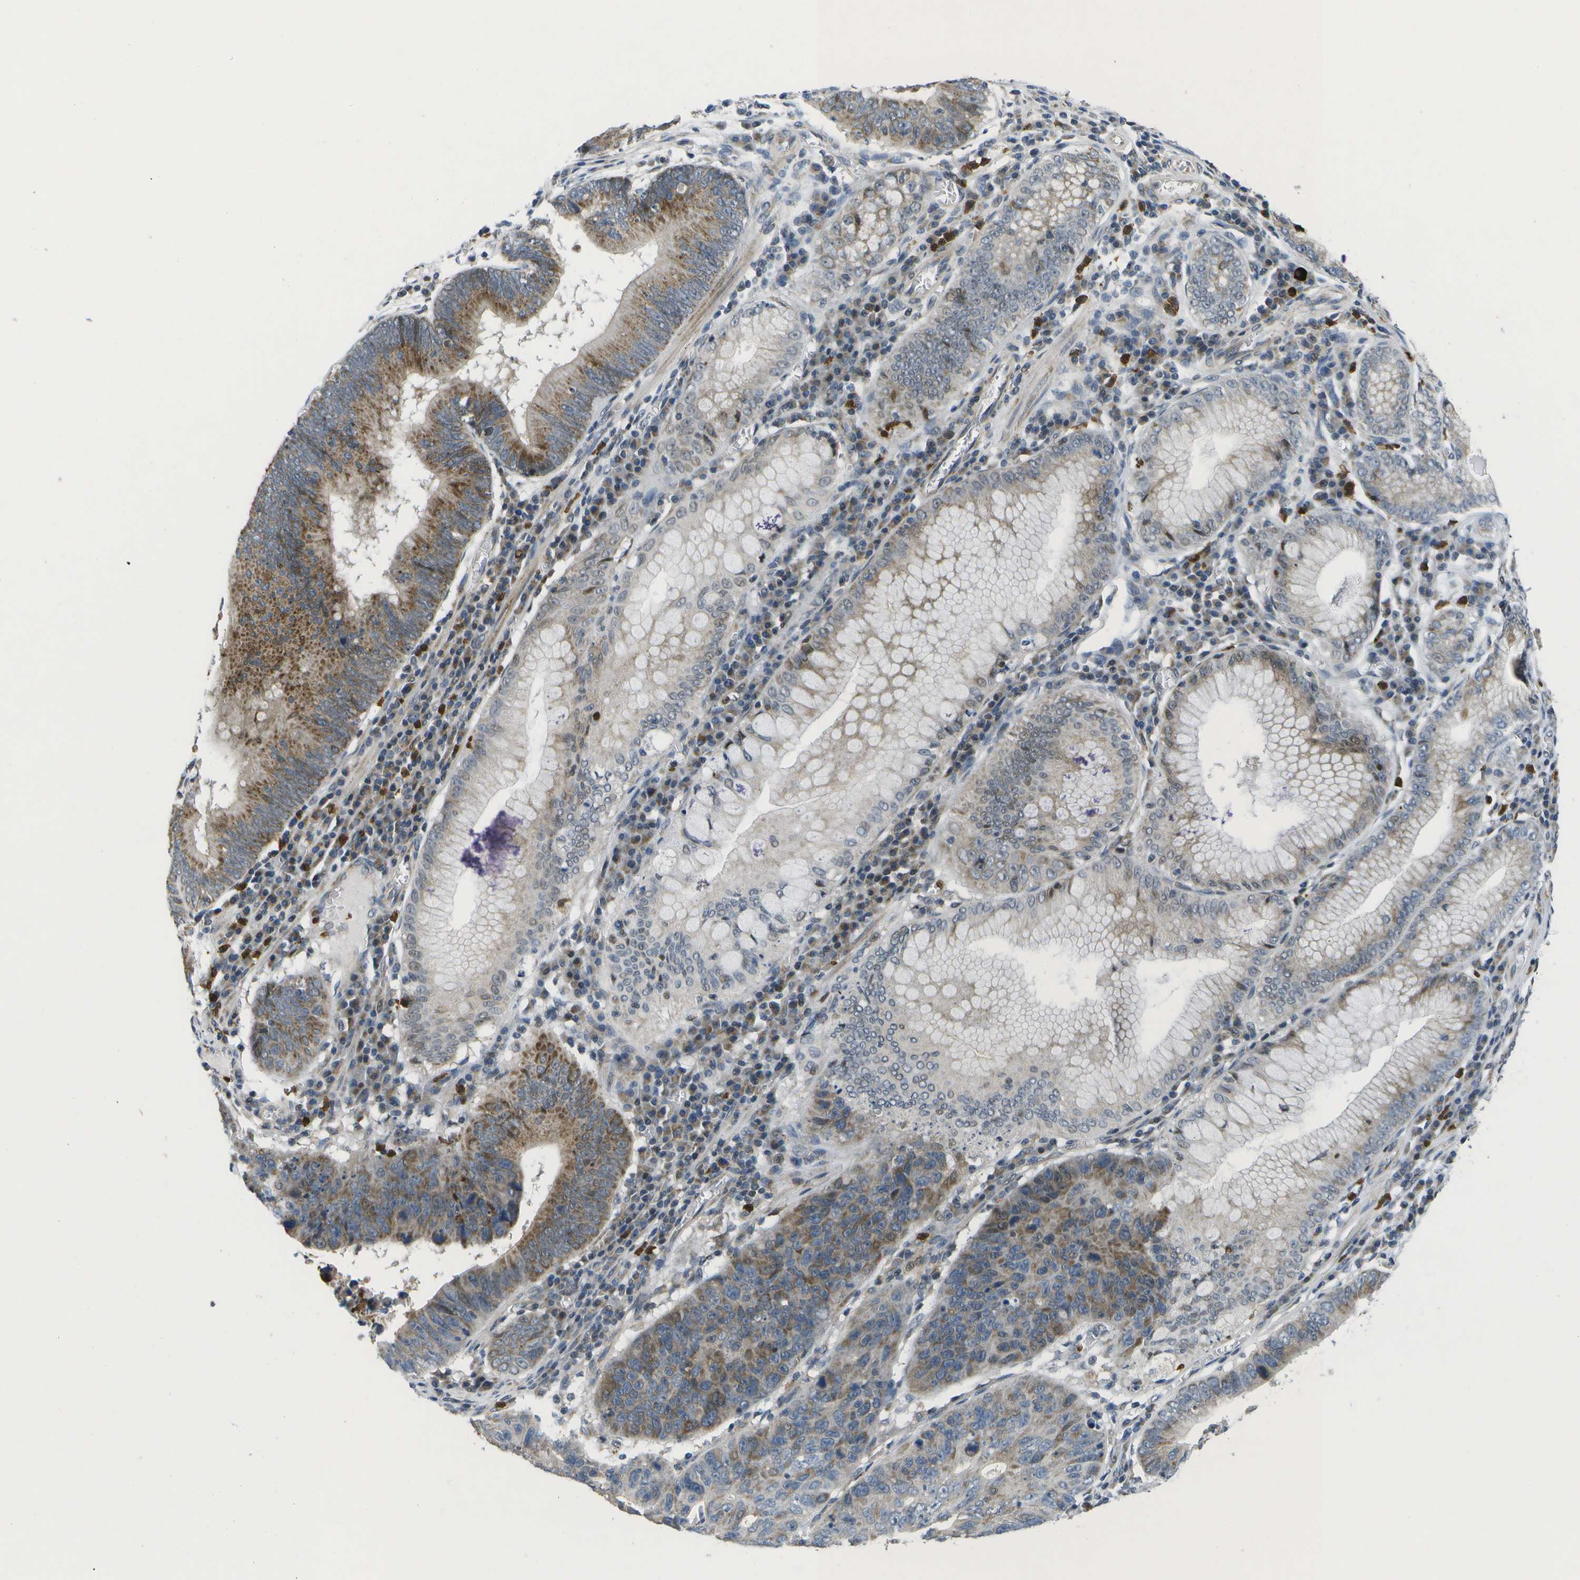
{"staining": {"intensity": "moderate", "quantity": "25%-75%", "location": "cytoplasmic/membranous"}, "tissue": "stomach cancer", "cell_type": "Tumor cells", "image_type": "cancer", "snomed": [{"axis": "morphology", "description": "Adenocarcinoma, NOS"}, {"axis": "topography", "description": "Stomach"}], "caption": "Immunohistochemistry of human stomach cancer (adenocarcinoma) demonstrates medium levels of moderate cytoplasmic/membranous positivity in about 25%-75% of tumor cells. (Stains: DAB (3,3'-diaminobenzidine) in brown, nuclei in blue, Microscopy: brightfield microscopy at high magnification).", "gene": "GALNT15", "patient": {"sex": "male", "age": 59}}